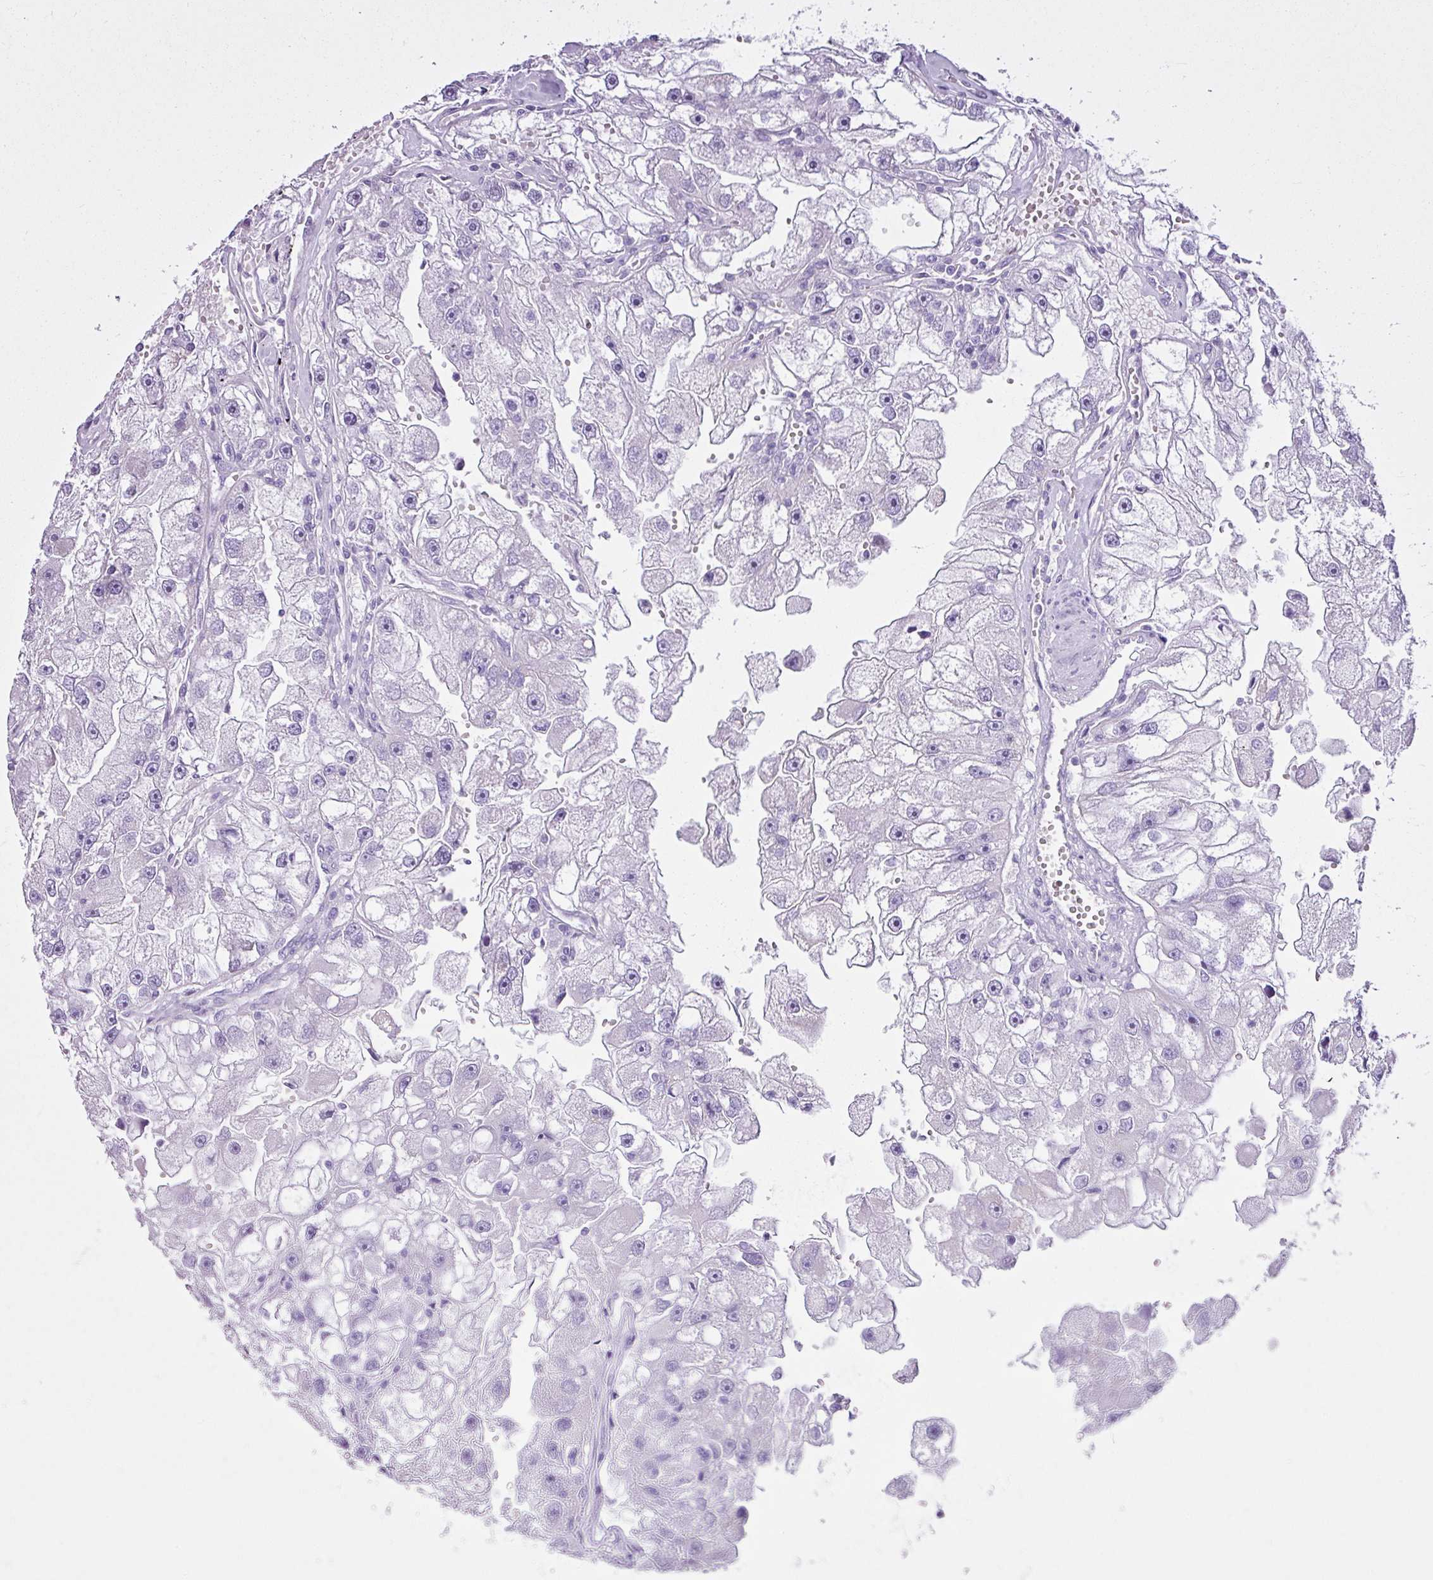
{"staining": {"intensity": "negative", "quantity": "none", "location": "none"}, "tissue": "renal cancer", "cell_type": "Tumor cells", "image_type": "cancer", "snomed": [{"axis": "morphology", "description": "Adenocarcinoma, NOS"}, {"axis": "topography", "description": "Kidney"}], "caption": "Tumor cells show no significant protein staining in adenocarcinoma (renal).", "gene": "LILRB4", "patient": {"sex": "male", "age": 63}}